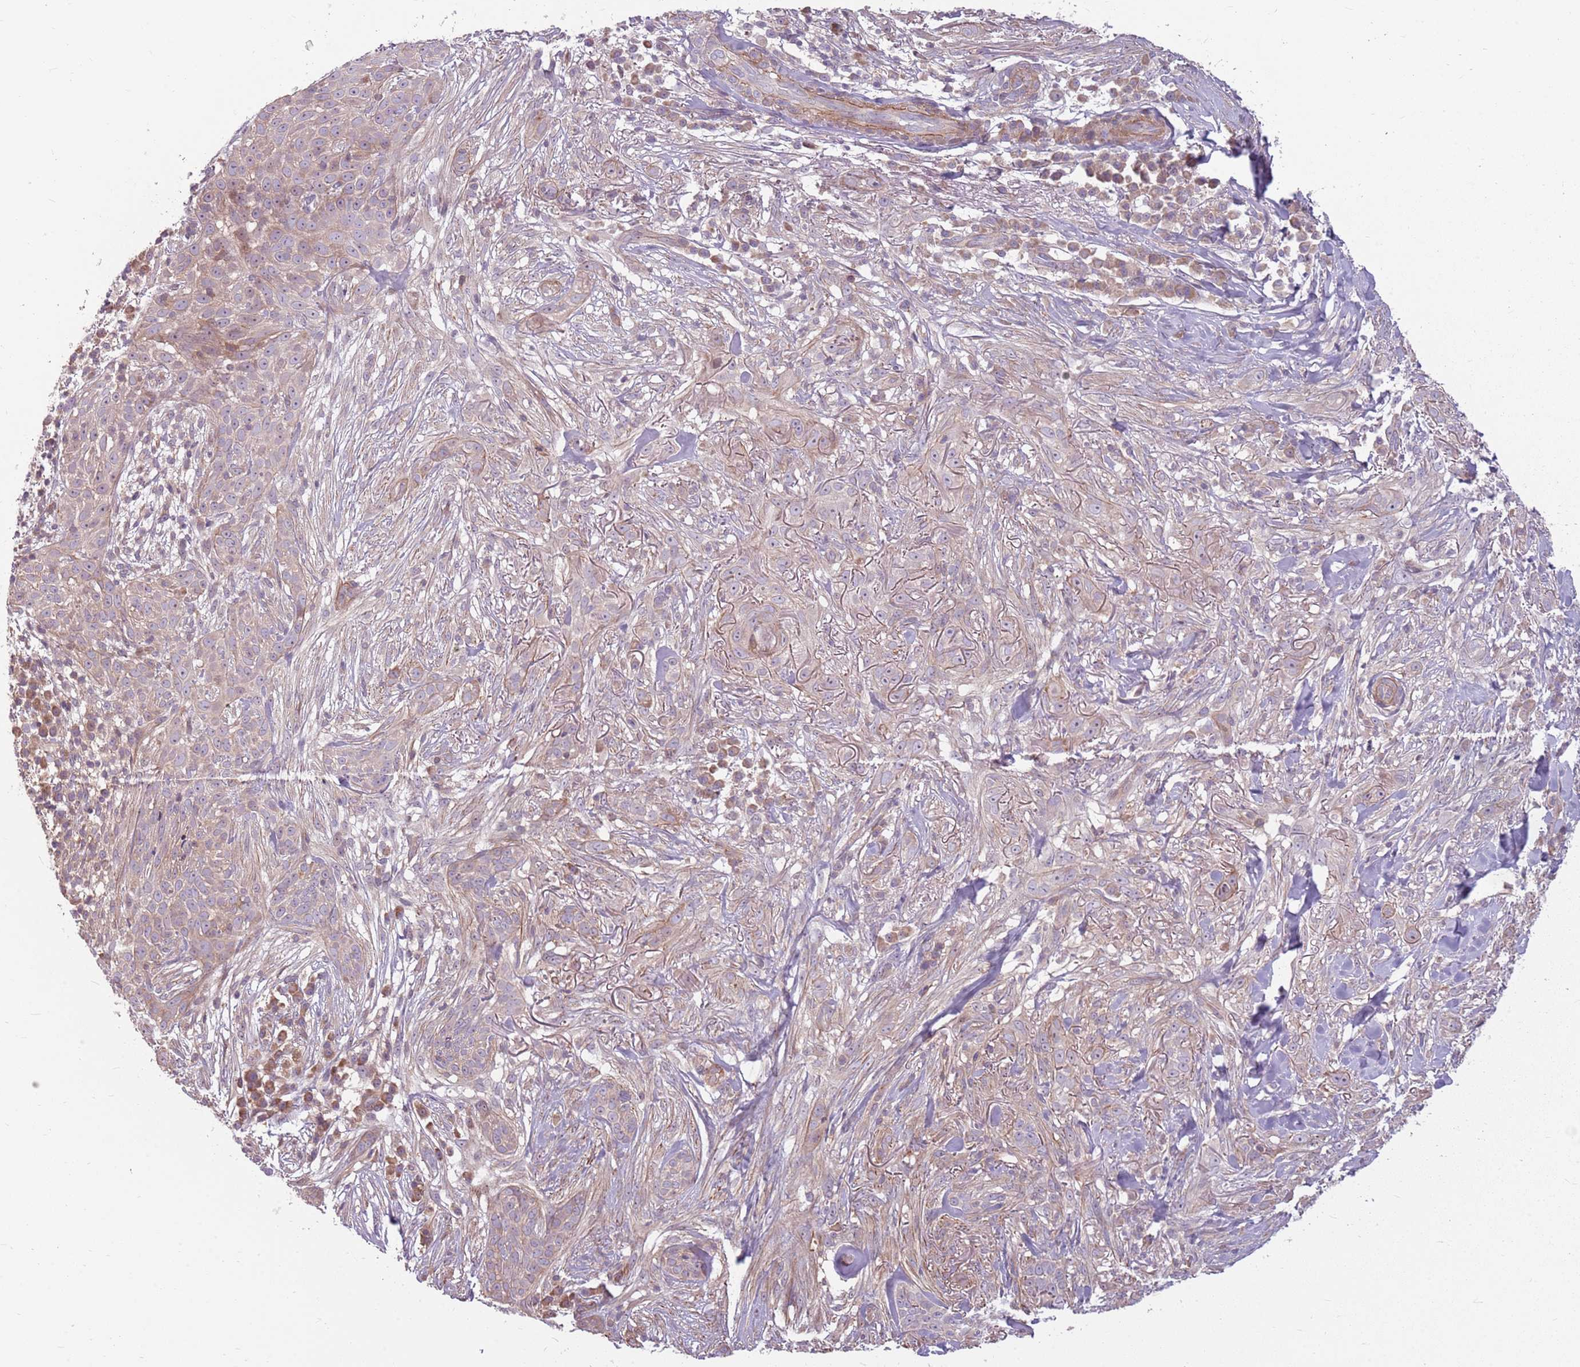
{"staining": {"intensity": "negative", "quantity": "none", "location": "none"}, "tissue": "skin cancer", "cell_type": "Tumor cells", "image_type": "cancer", "snomed": [{"axis": "morphology", "description": "Basal cell carcinoma"}, {"axis": "topography", "description": "Skin"}], "caption": "A photomicrograph of basal cell carcinoma (skin) stained for a protein reveals no brown staining in tumor cells.", "gene": "RPL21", "patient": {"sex": "male", "age": 72}}